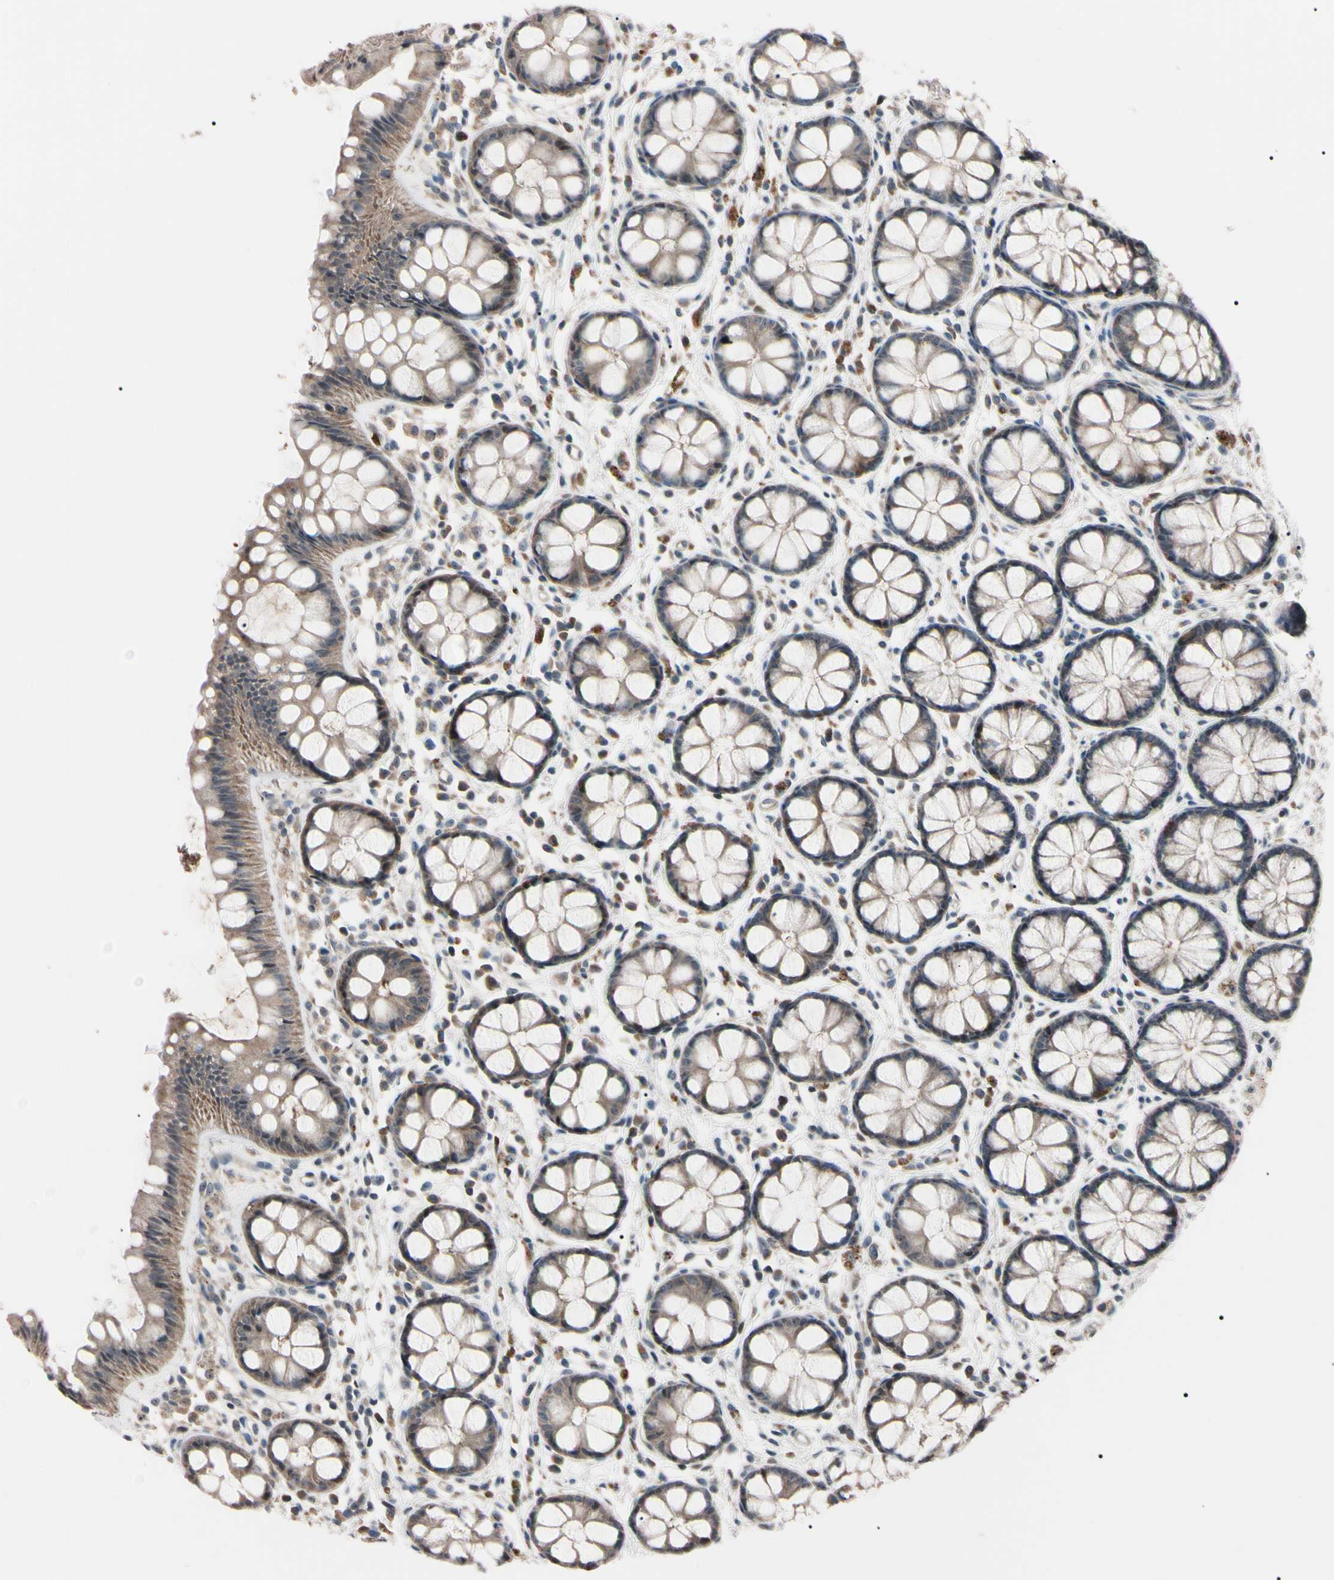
{"staining": {"intensity": "weak", "quantity": ">75%", "location": "cytoplasmic/membranous"}, "tissue": "rectum", "cell_type": "Glandular cells", "image_type": "normal", "snomed": [{"axis": "morphology", "description": "Normal tissue, NOS"}, {"axis": "topography", "description": "Rectum"}], "caption": "DAB immunohistochemical staining of benign human rectum exhibits weak cytoplasmic/membranous protein positivity in about >75% of glandular cells.", "gene": "TRAF5", "patient": {"sex": "female", "age": 66}}